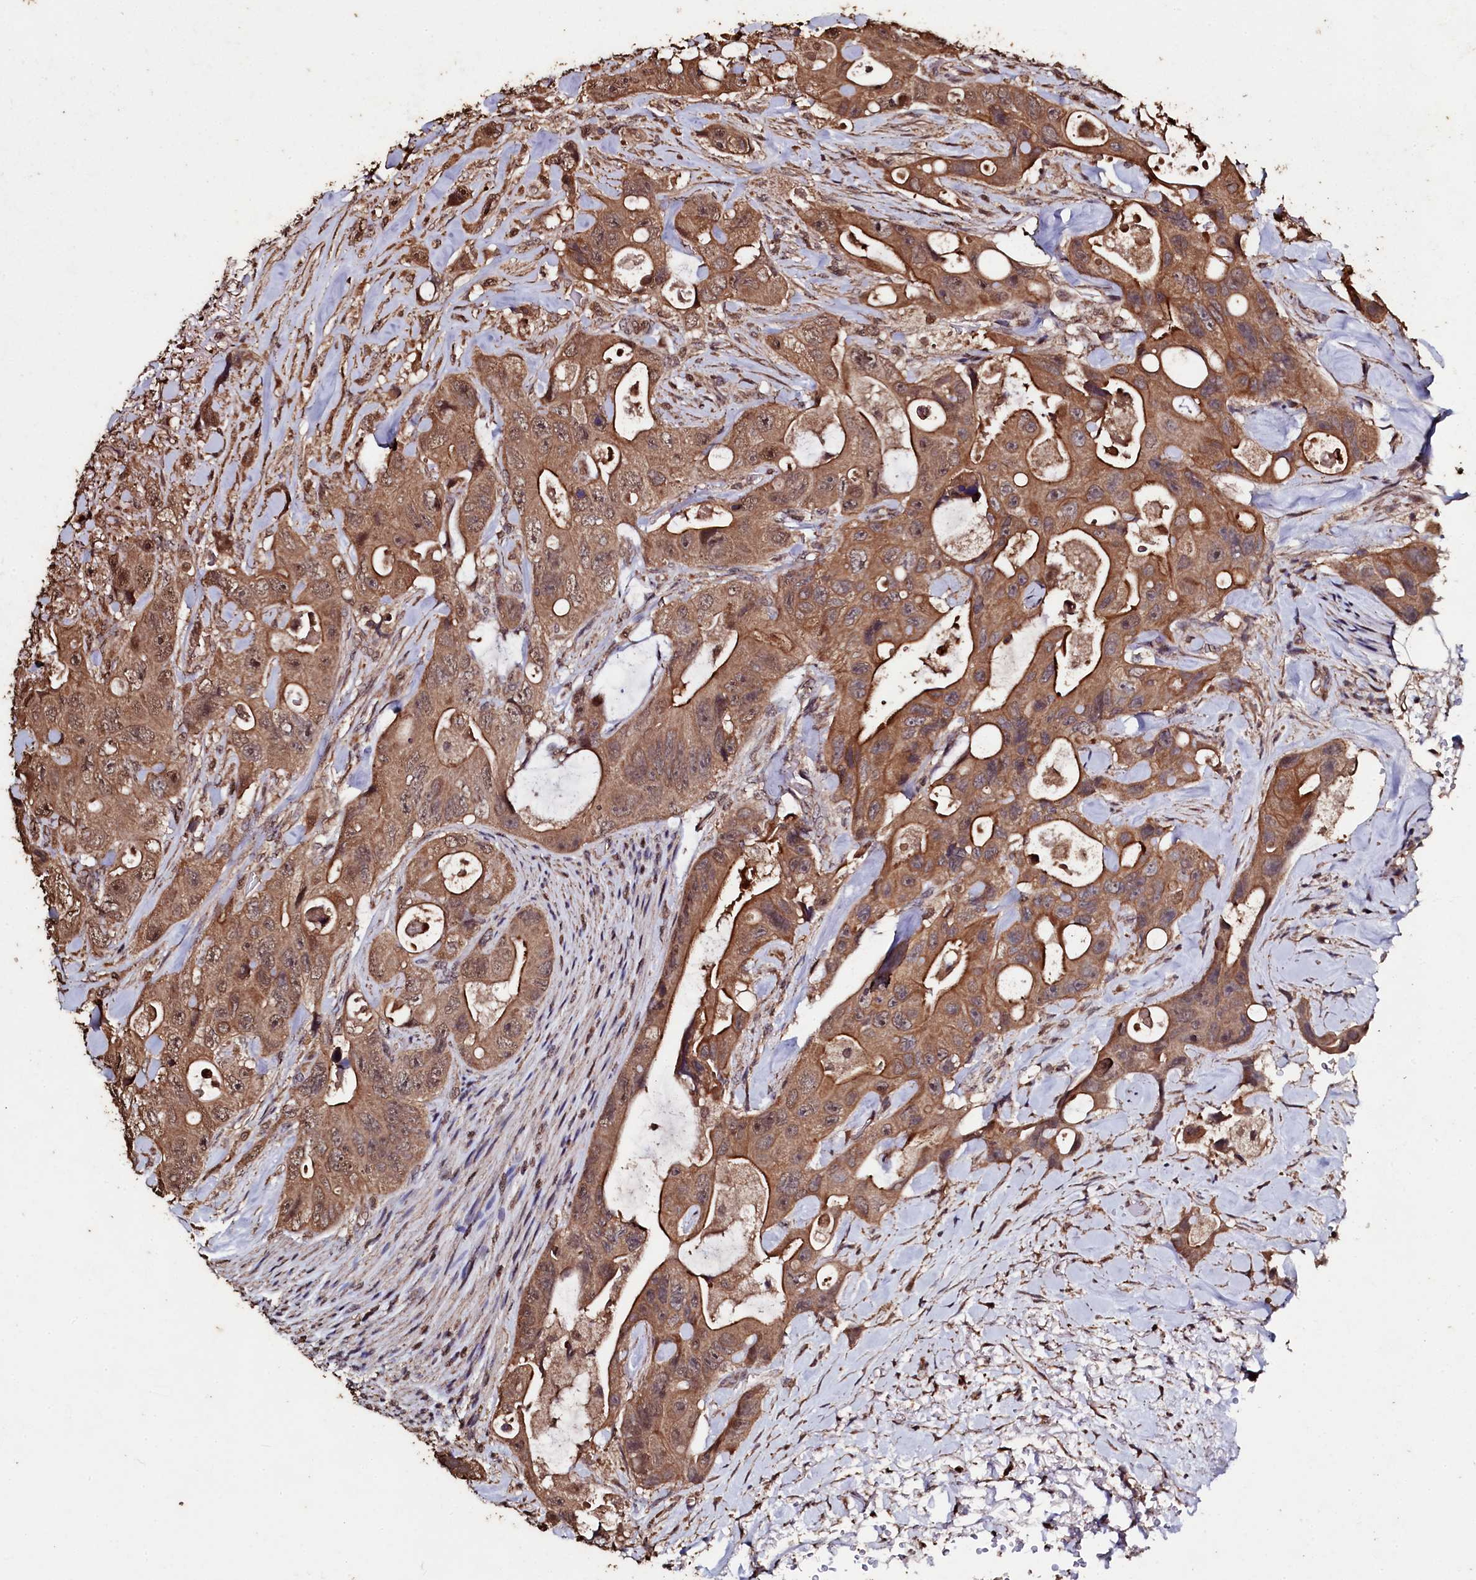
{"staining": {"intensity": "moderate", "quantity": ">75%", "location": "cytoplasmic/membranous,nuclear"}, "tissue": "colorectal cancer", "cell_type": "Tumor cells", "image_type": "cancer", "snomed": [{"axis": "morphology", "description": "Adenocarcinoma, NOS"}, {"axis": "topography", "description": "Colon"}], "caption": "Moderate cytoplasmic/membranous and nuclear protein expression is seen in approximately >75% of tumor cells in colorectal cancer (adenocarcinoma).", "gene": "FAAP24", "patient": {"sex": "female", "age": 46}}